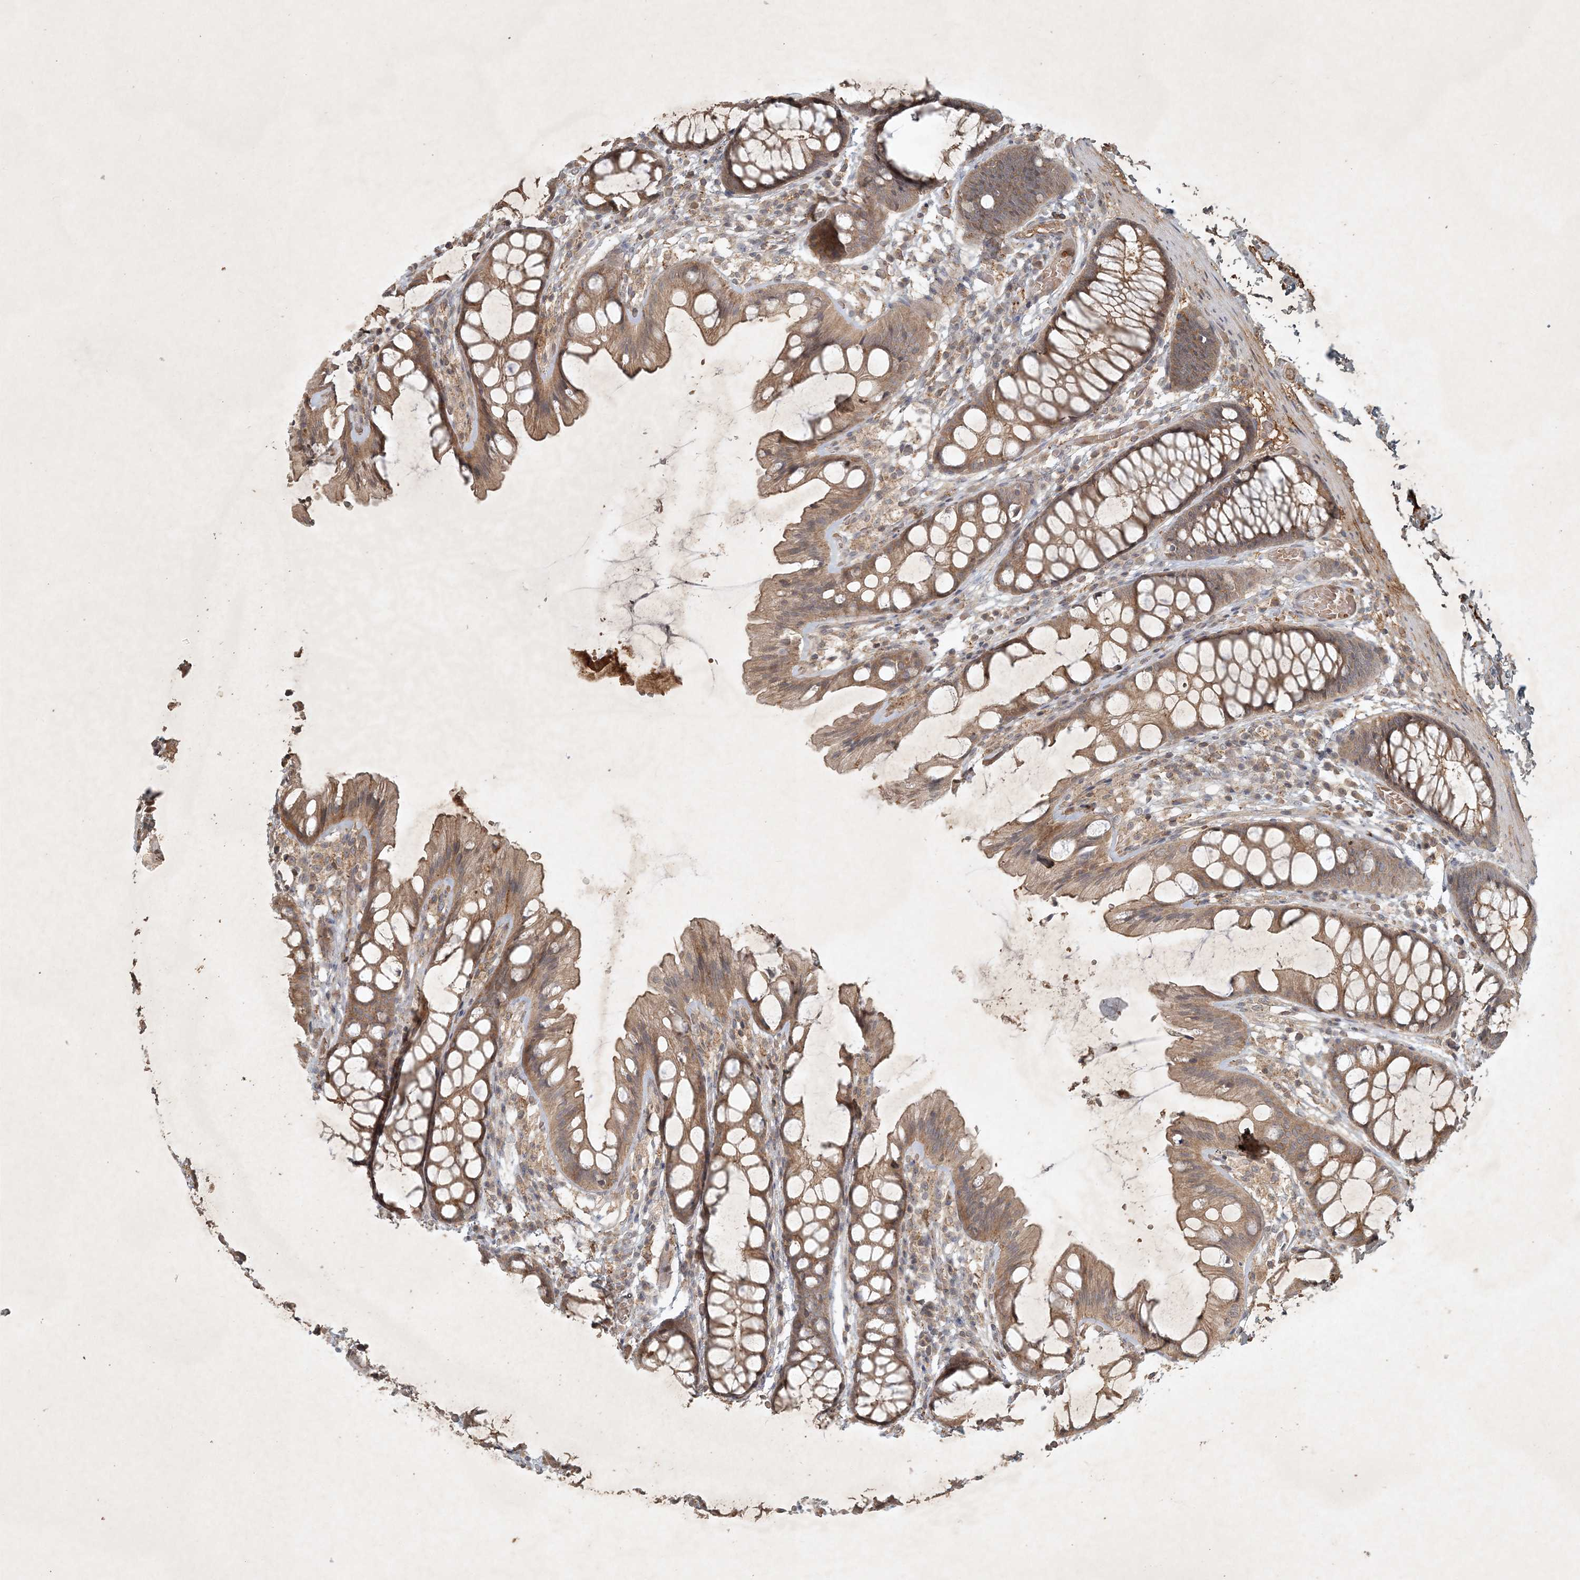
{"staining": {"intensity": "negative", "quantity": "none", "location": "none"}, "tissue": "colon", "cell_type": "Endothelial cells", "image_type": "normal", "snomed": [{"axis": "morphology", "description": "Normal tissue, NOS"}, {"axis": "topography", "description": "Colon"}], "caption": "IHC photomicrograph of benign colon: colon stained with DAB demonstrates no significant protein positivity in endothelial cells.", "gene": "TNFAIP6", "patient": {"sex": "male", "age": 47}}